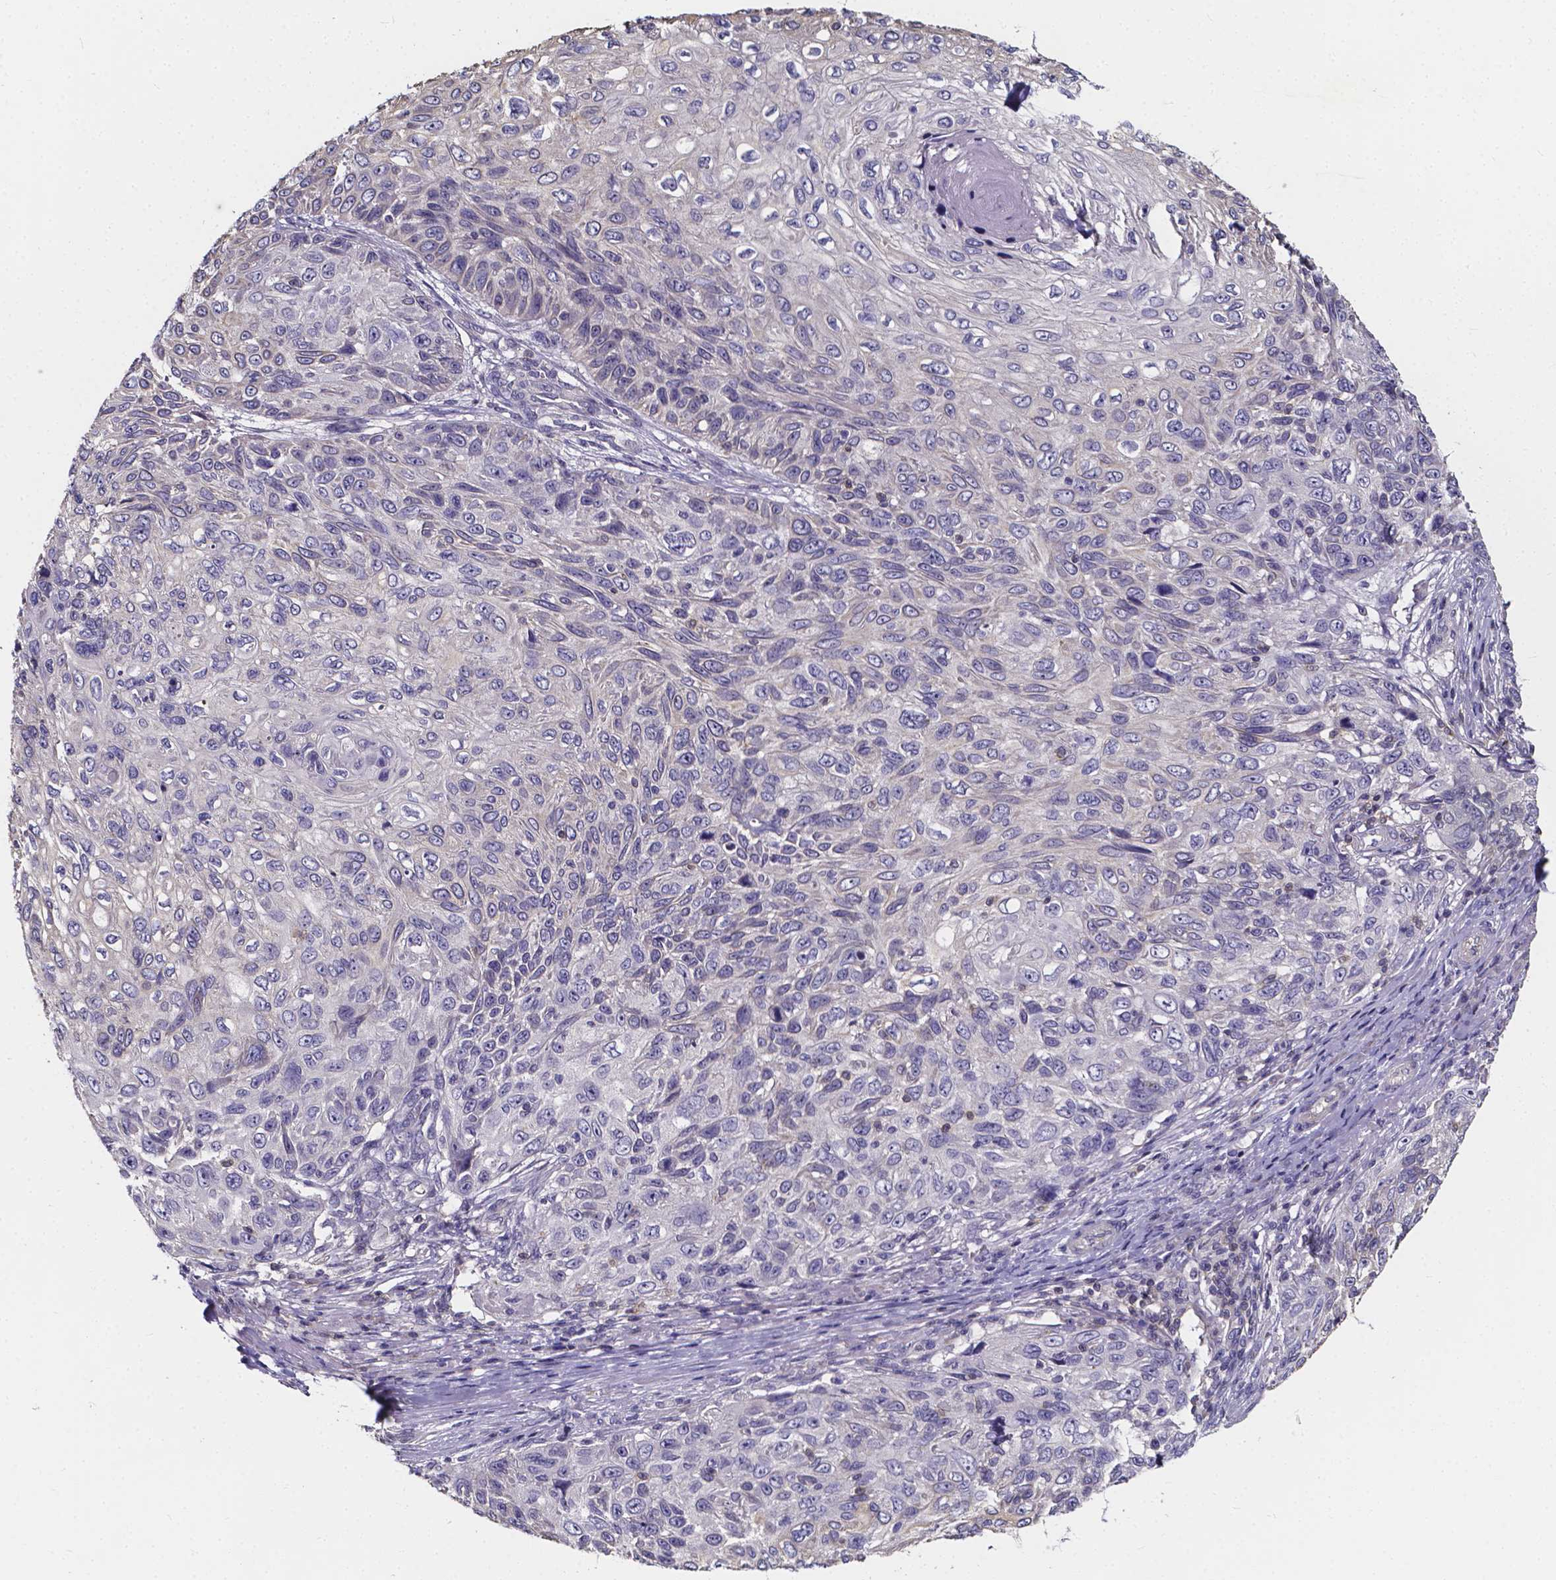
{"staining": {"intensity": "negative", "quantity": "none", "location": "none"}, "tissue": "skin cancer", "cell_type": "Tumor cells", "image_type": "cancer", "snomed": [{"axis": "morphology", "description": "Squamous cell carcinoma, NOS"}, {"axis": "topography", "description": "Skin"}], "caption": "A high-resolution image shows immunohistochemistry staining of skin squamous cell carcinoma, which exhibits no significant positivity in tumor cells. (Immunohistochemistry (ihc), brightfield microscopy, high magnification).", "gene": "THEMIS", "patient": {"sex": "male", "age": 92}}